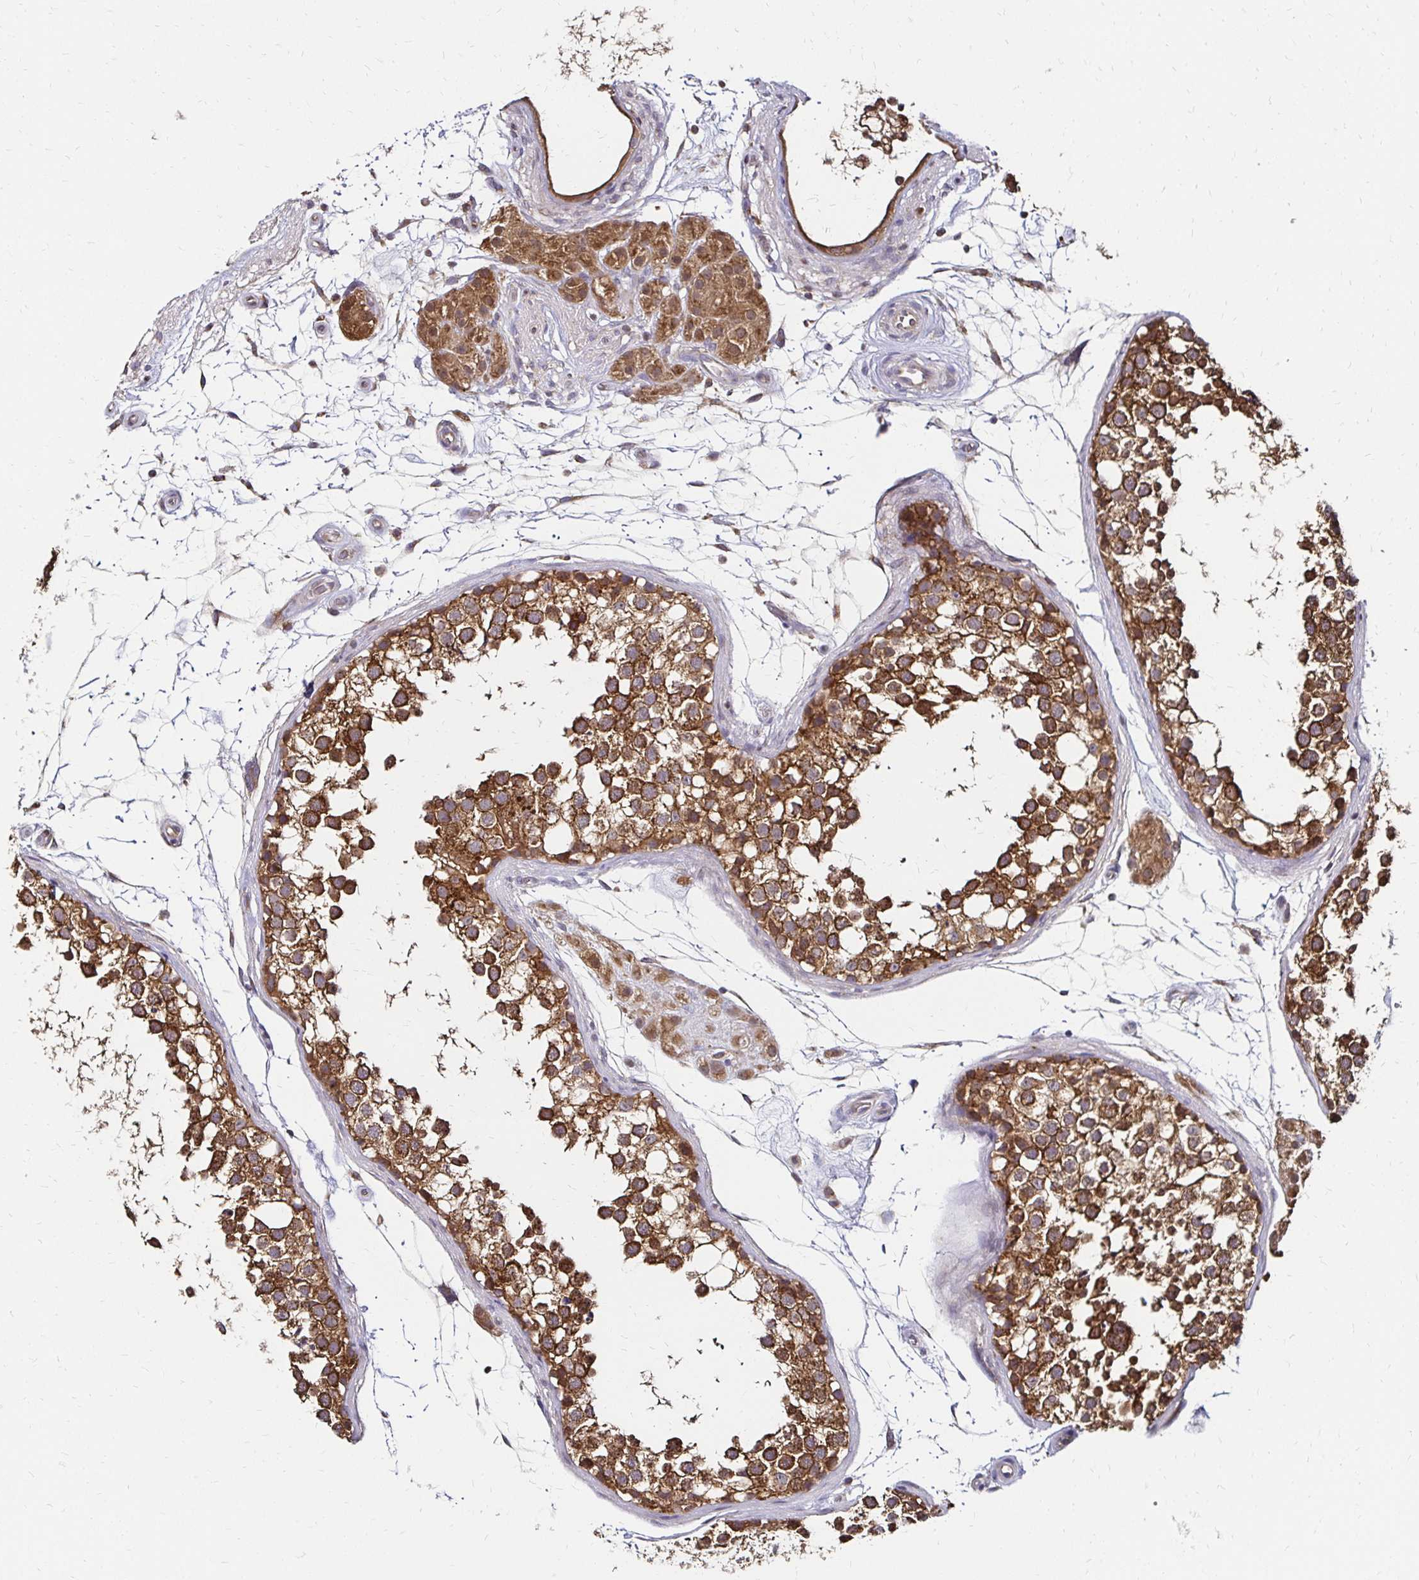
{"staining": {"intensity": "strong", "quantity": ">75%", "location": "cytoplasmic/membranous"}, "tissue": "testis", "cell_type": "Cells in seminiferous ducts", "image_type": "normal", "snomed": [{"axis": "morphology", "description": "Normal tissue, NOS"}, {"axis": "morphology", "description": "Seminoma, NOS"}, {"axis": "topography", "description": "Testis"}], "caption": "The immunohistochemical stain highlights strong cytoplasmic/membranous staining in cells in seminiferous ducts of normal testis.", "gene": "ZW10", "patient": {"sex": "male", "age": 65}}